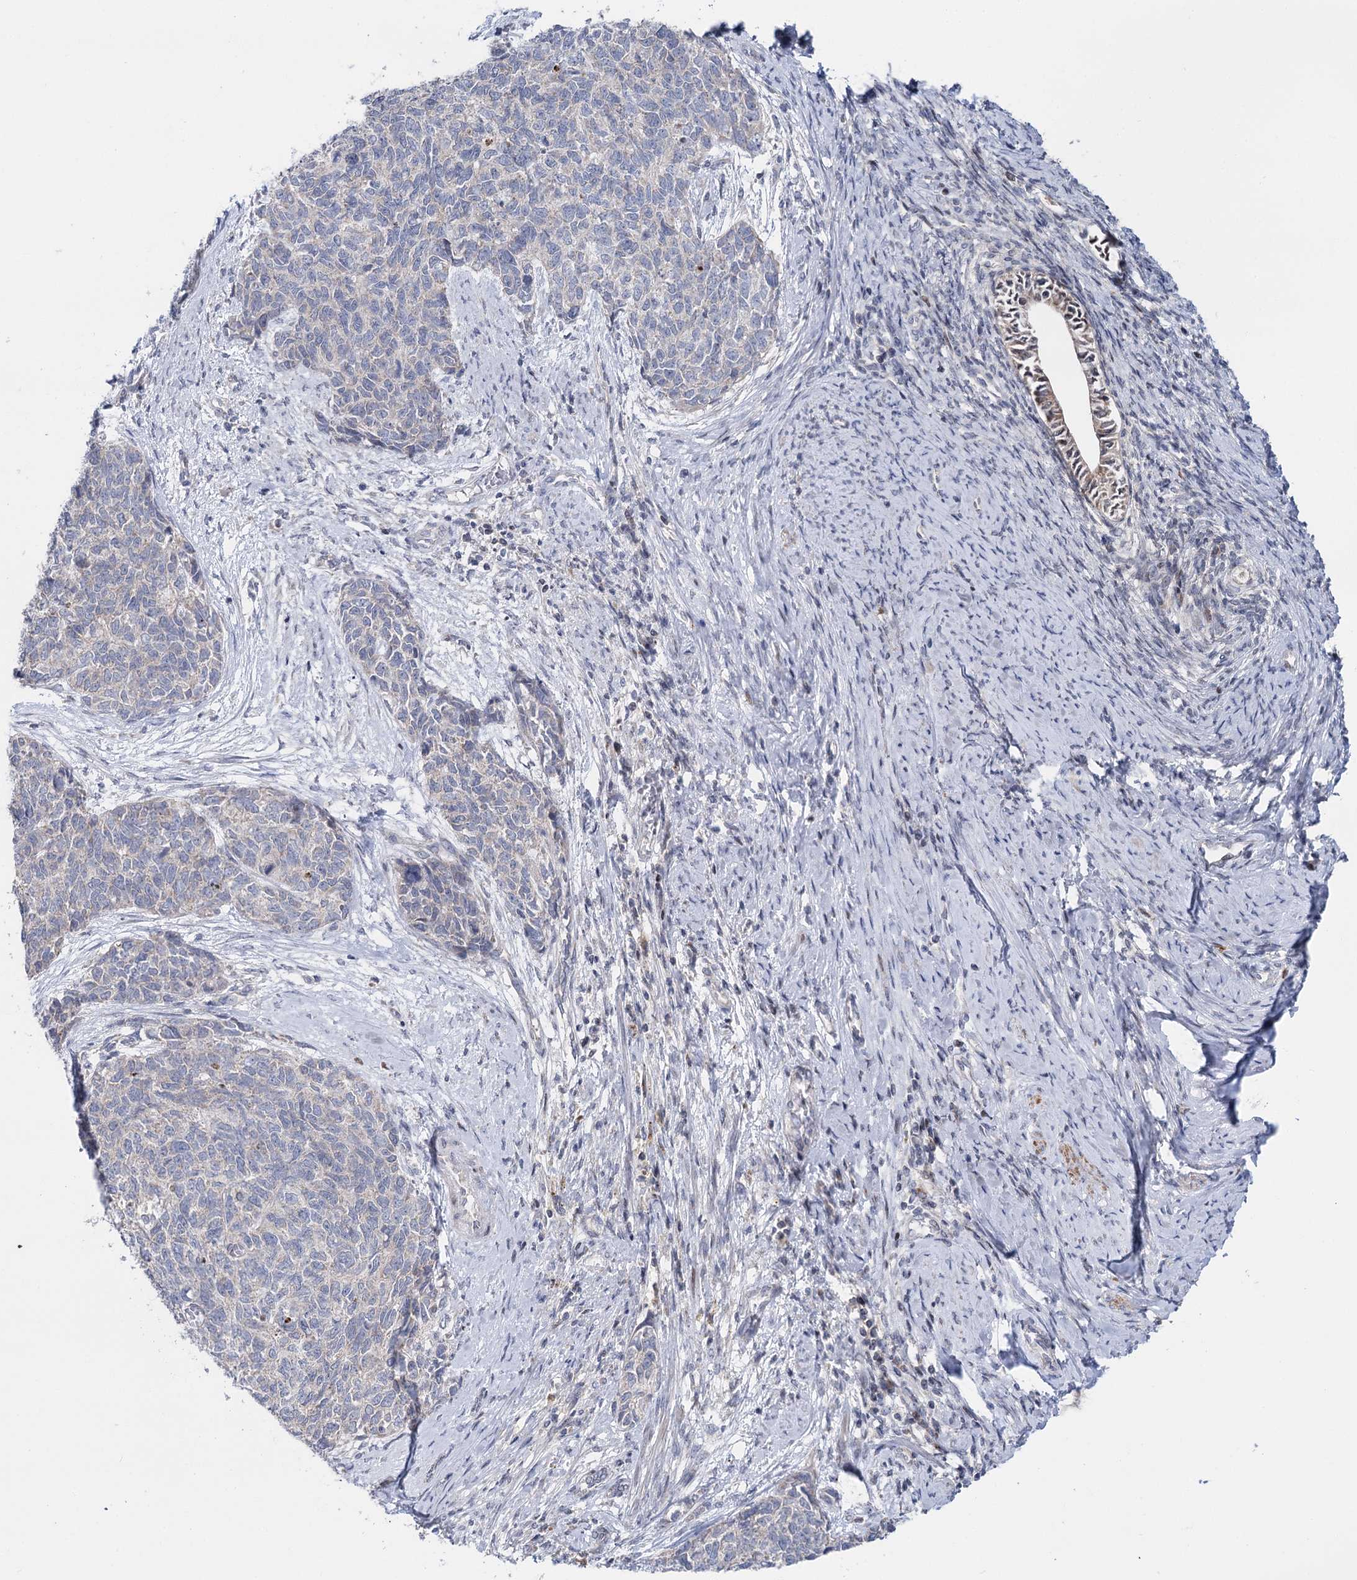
{"staining": {"intensity": "negative", "quantity": "none", "location": "none"}, "tissue": "cervical cancer", "cell_type": "Tumor cells", "image_type": "cancer", "snomed": [{"axis": "morphology", "description": "Squamous cell carcinoma, NOS"}, {"axis": "topography", "description": "Cervix"}], "caption": "This is an immunohistochemistry (IHC) photomicrograph of cervical cancer (squamous cell carcinoma). There is no positivity in tumor cells.", "gene": "PTGR1", "patient": {"sex": "female", "age": 63}}